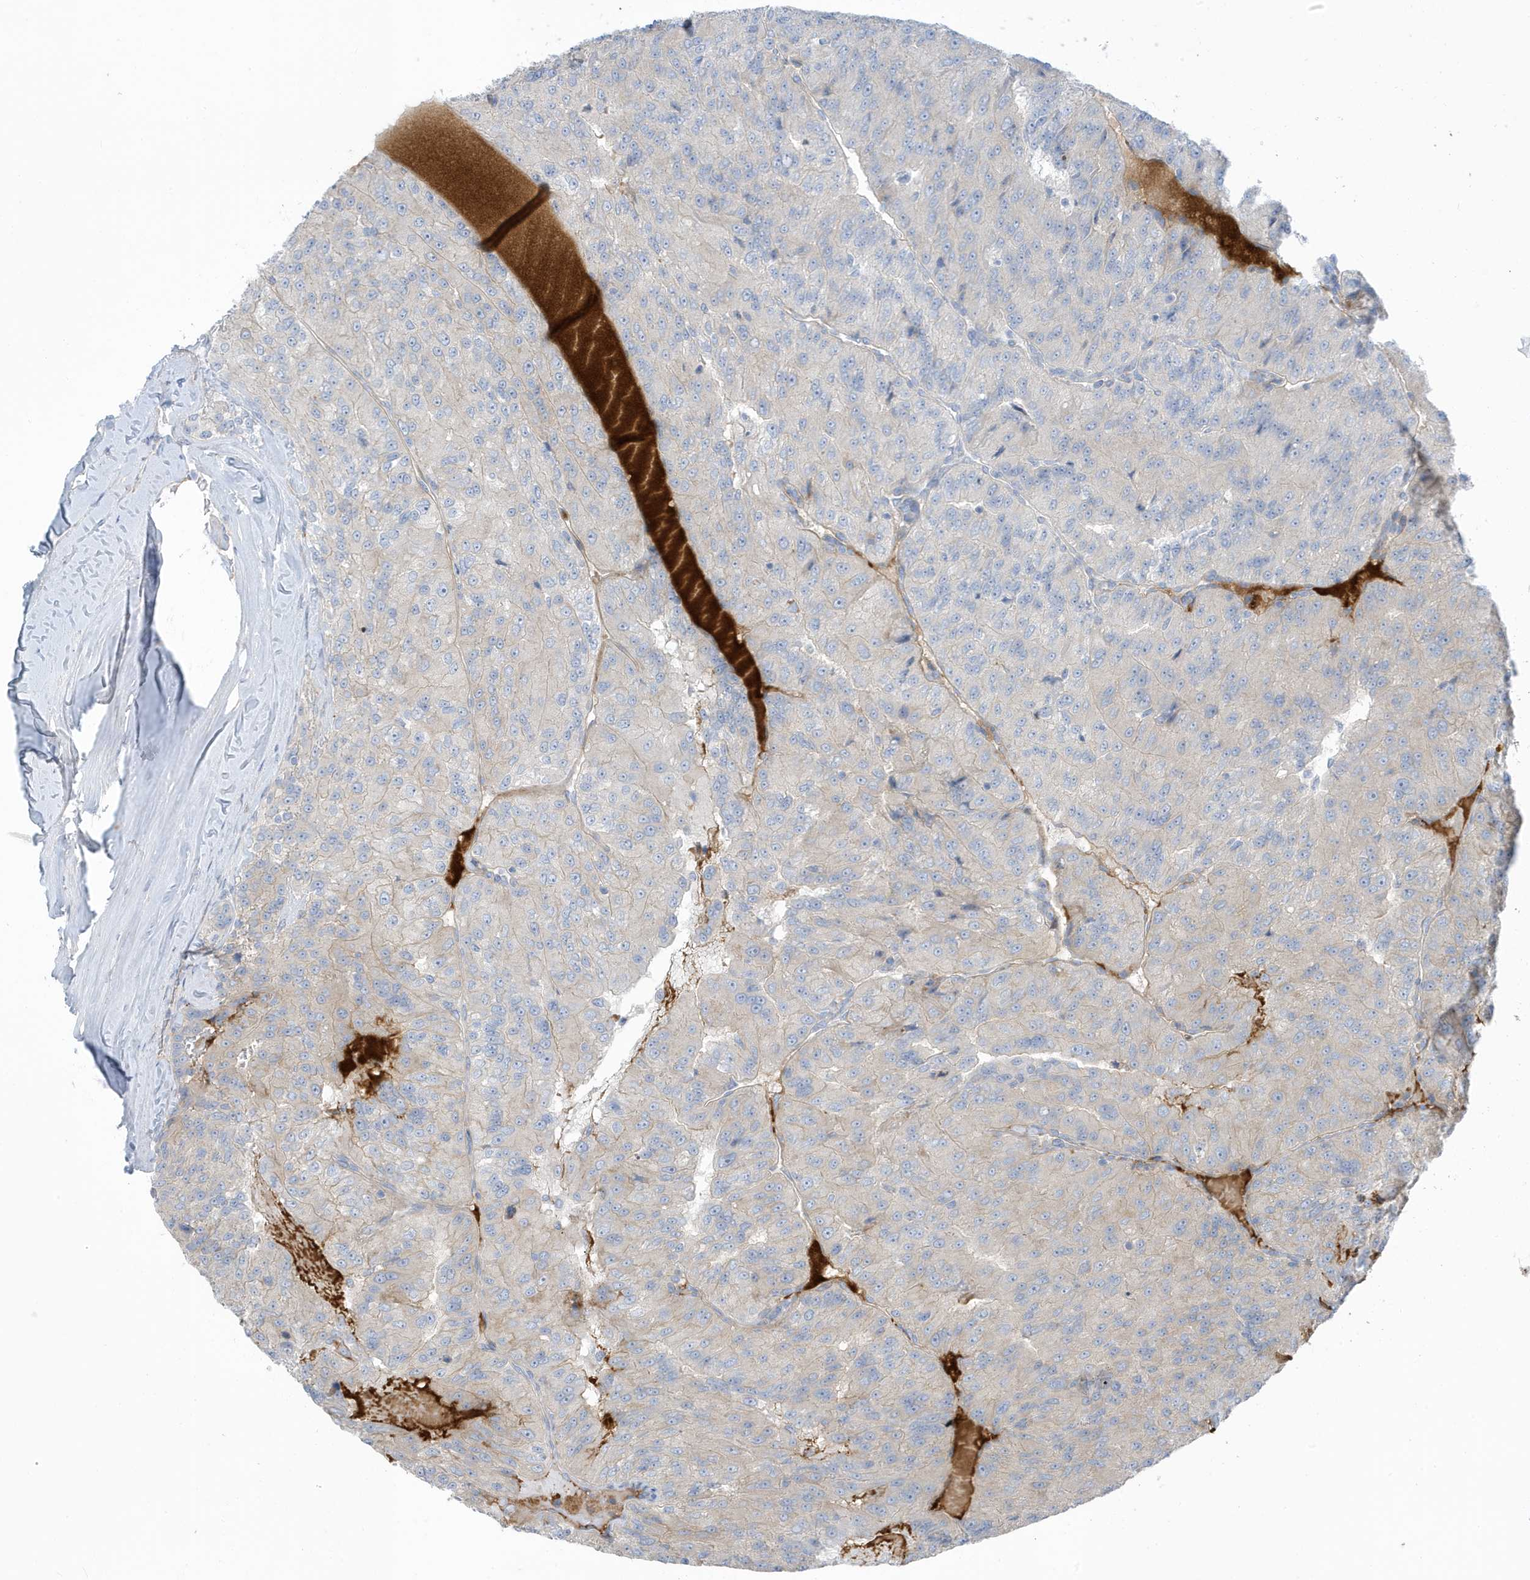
{"staining": {"intensity": "negative", "quantity": "none", "location": "none"}, "tissue": "renal cancer", "cell_type": "Tumor cells", "image_type": "cancer", "snomed": [{"axis": "morphology", "description": "Adenocarcinoma, NOS"}, {"axis": "topography", "description": "Kidney"}], "caption": "Micrograph shows no significant protein staining in tumor cells of renal cancer.", "gene": "ATP13A5", "patient": {"sex": "female", "age": 63}}